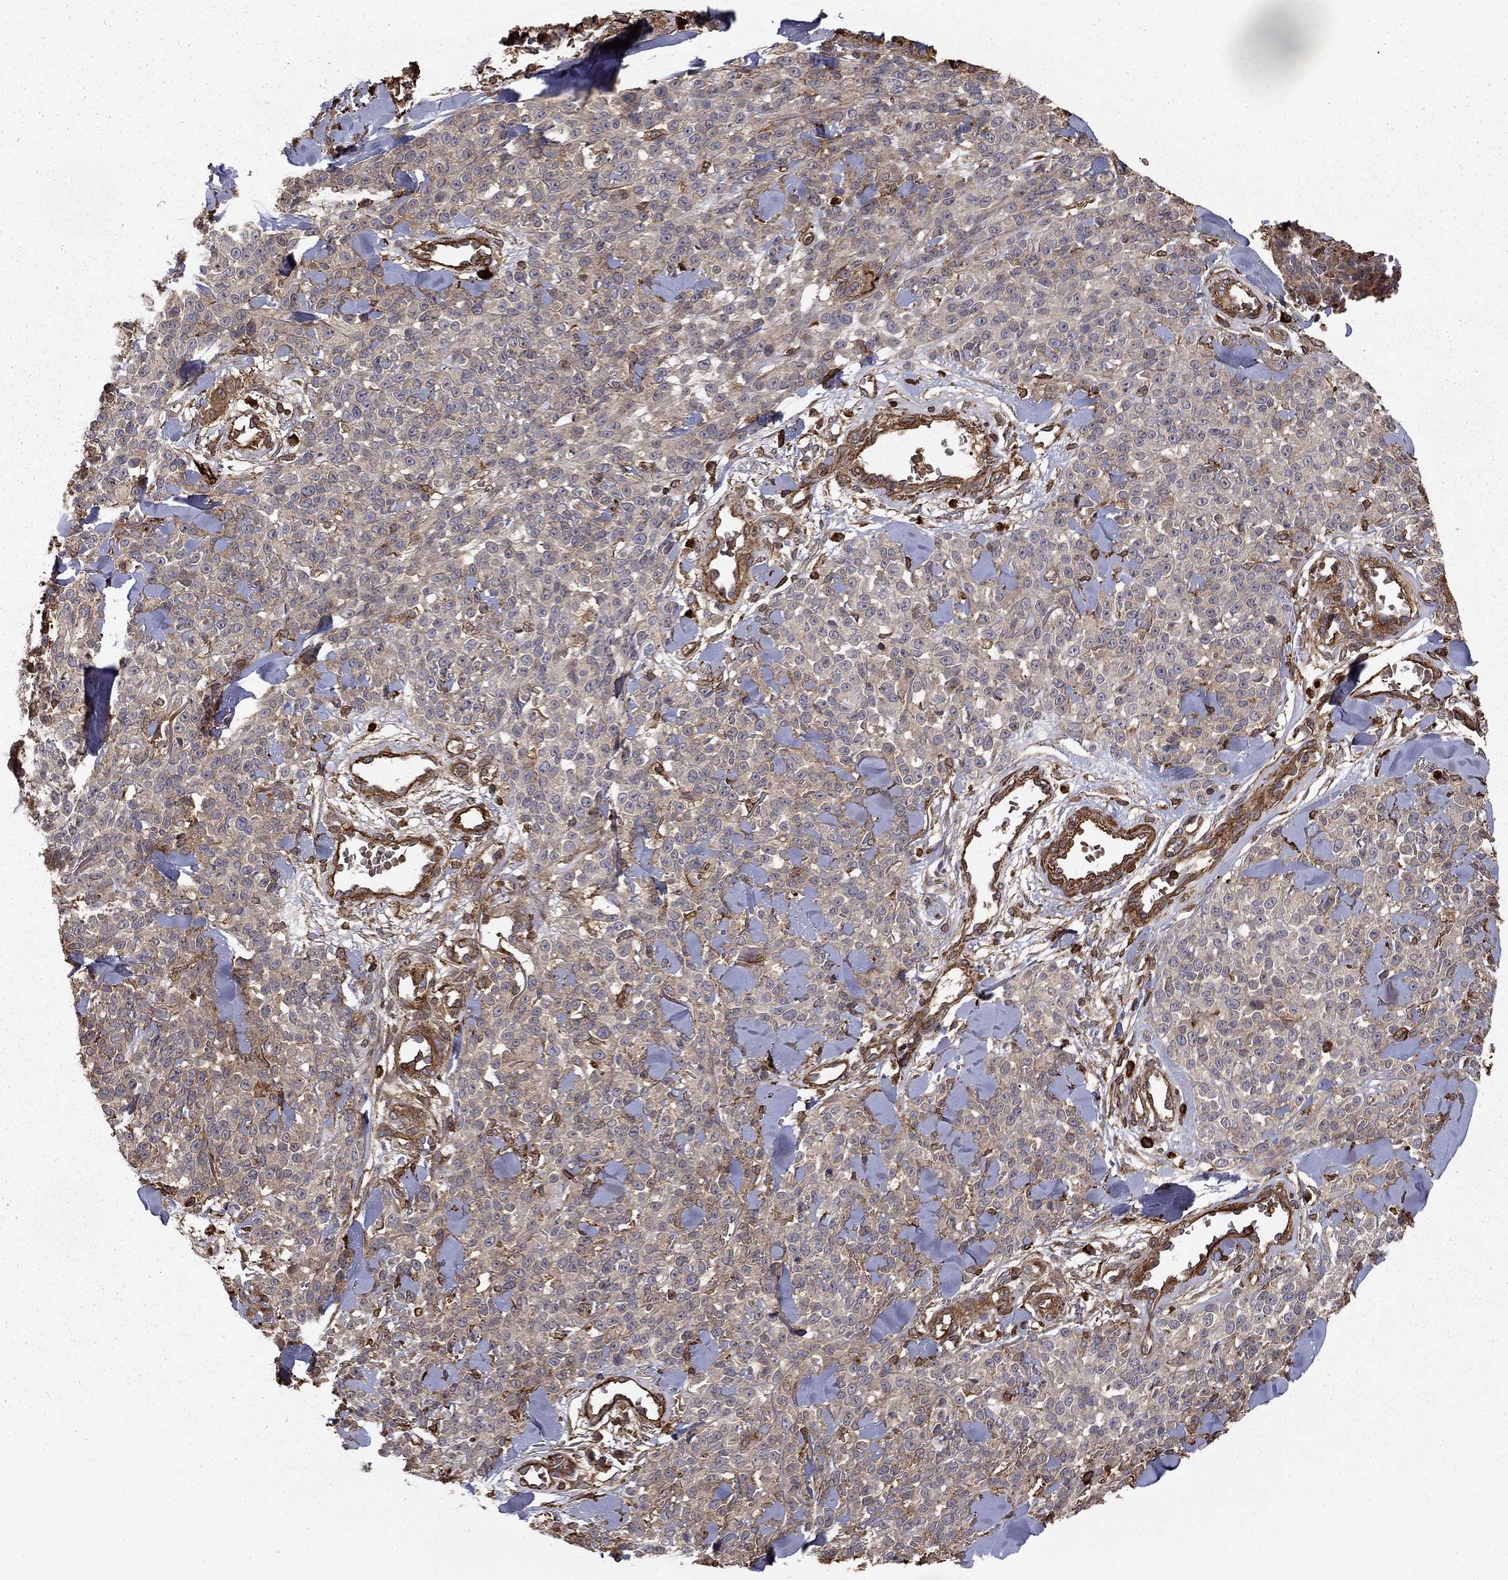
{"staining": {"intensity": "negative", "quantity": "none", "location": "none"}, "tissue": "melanoma", "cell_type": "Tumor cells", "image_type": "cancer", "snomed": [{"axis": "morphology", "description": "Malignant melanoma, NOS"}, {"axis": "topography", "description": "Skin"}, {"axis": "topography", "description": "Skin of trunk"}], "caption": "Immunohistochemistry micrograph of human melanoma stained for a protein (brown), which displays no positivity in tumor cells. (DAB (3,3'-diaminobenzidine) immunohistochemistry (IHC) with hematoxylin counter stain).", "gene": "HABP4", "patient": {"sex": "male", "age": 74}}